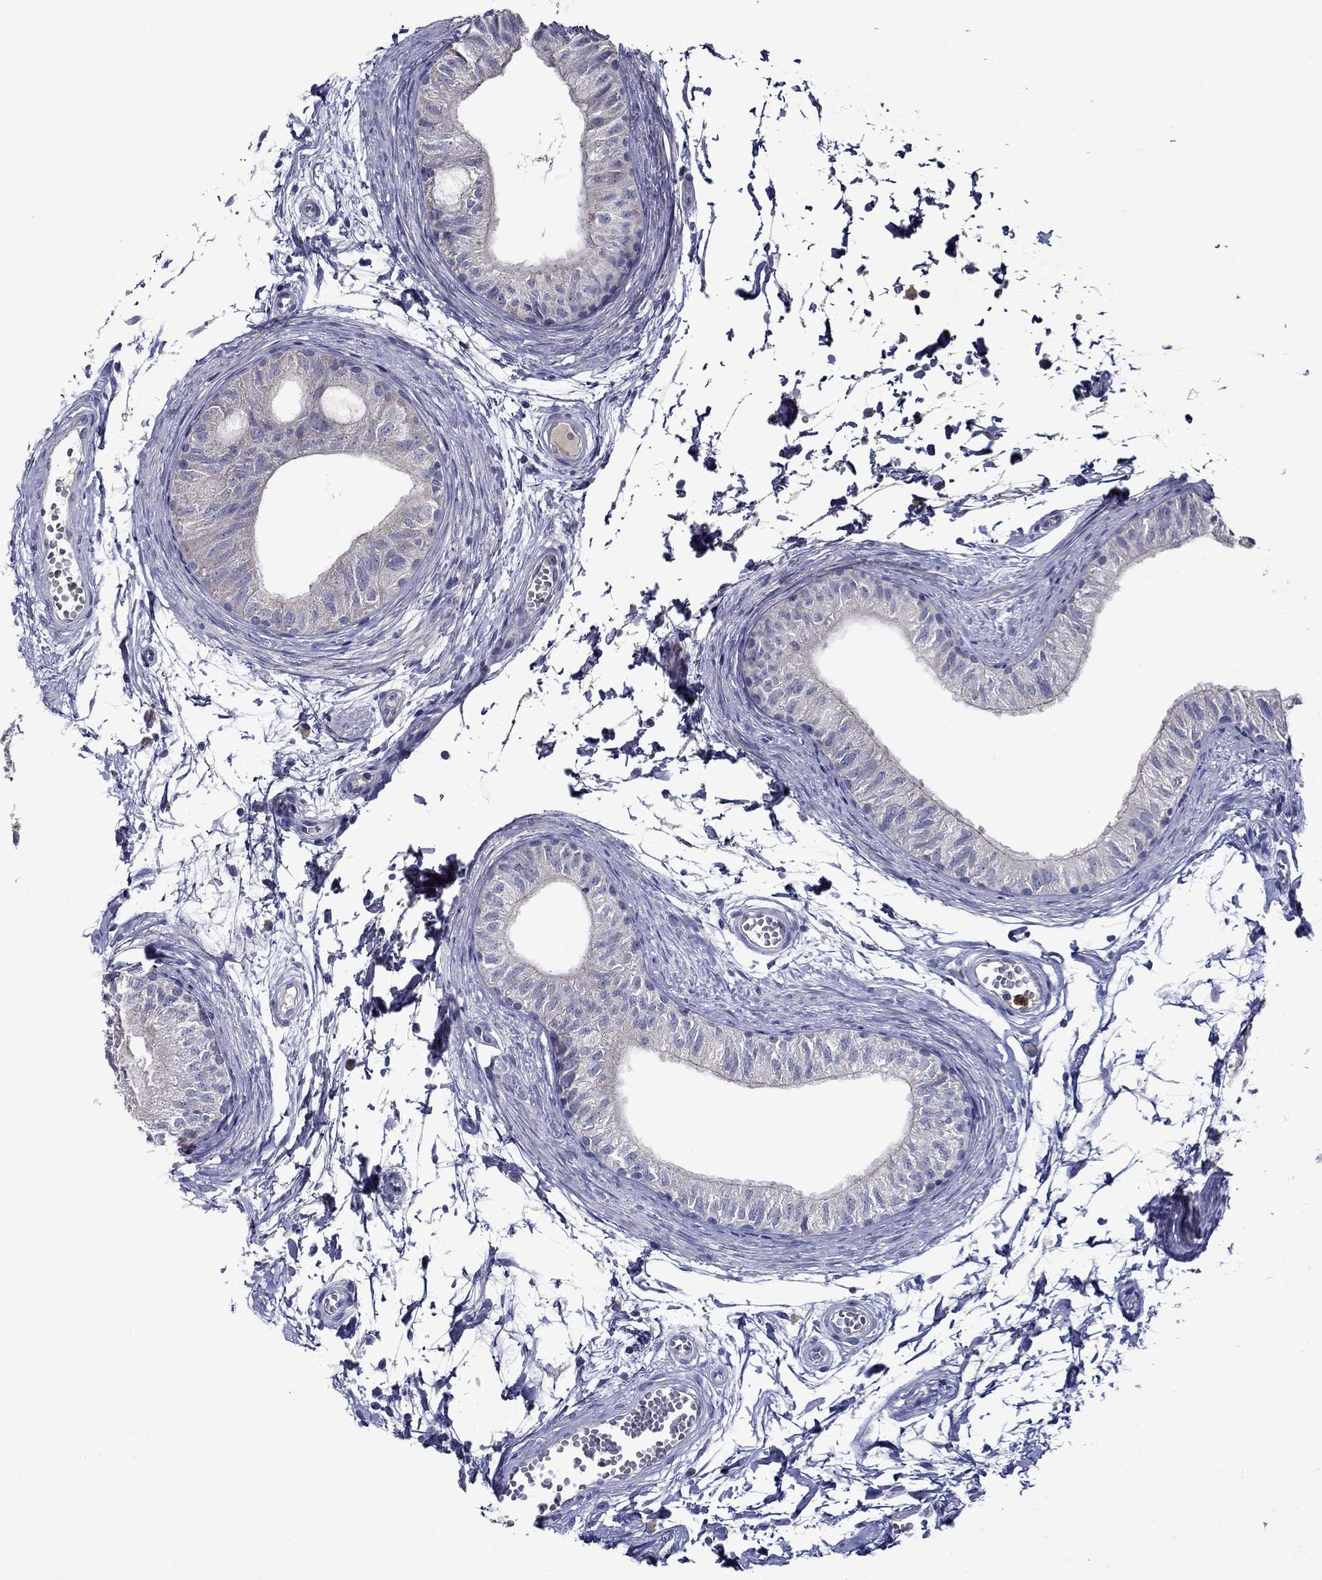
{"staining": {"intensity": "negative", "quantity": "none", "location": "none"}, "tissue": "epididymis", "cell_type": "Glandular cells", "image_type": "normal", "snomed": [{"axis": "morphology", "description": "Normal tissue, NOS"}, {"axis": "topography", "description": "Epididymis"}], "caption": "A micrograph of human epididymis is negative for staining in glandular cells. The staining was performed using DAB (3,3'-diaminobenzidine) to visualize the protein expression in brown, while the nuclei were stained in blue with hematoxylin (Magnification: 20x).", "gene": "IRF5", "patient": {"sex": "male", "age": 22}}